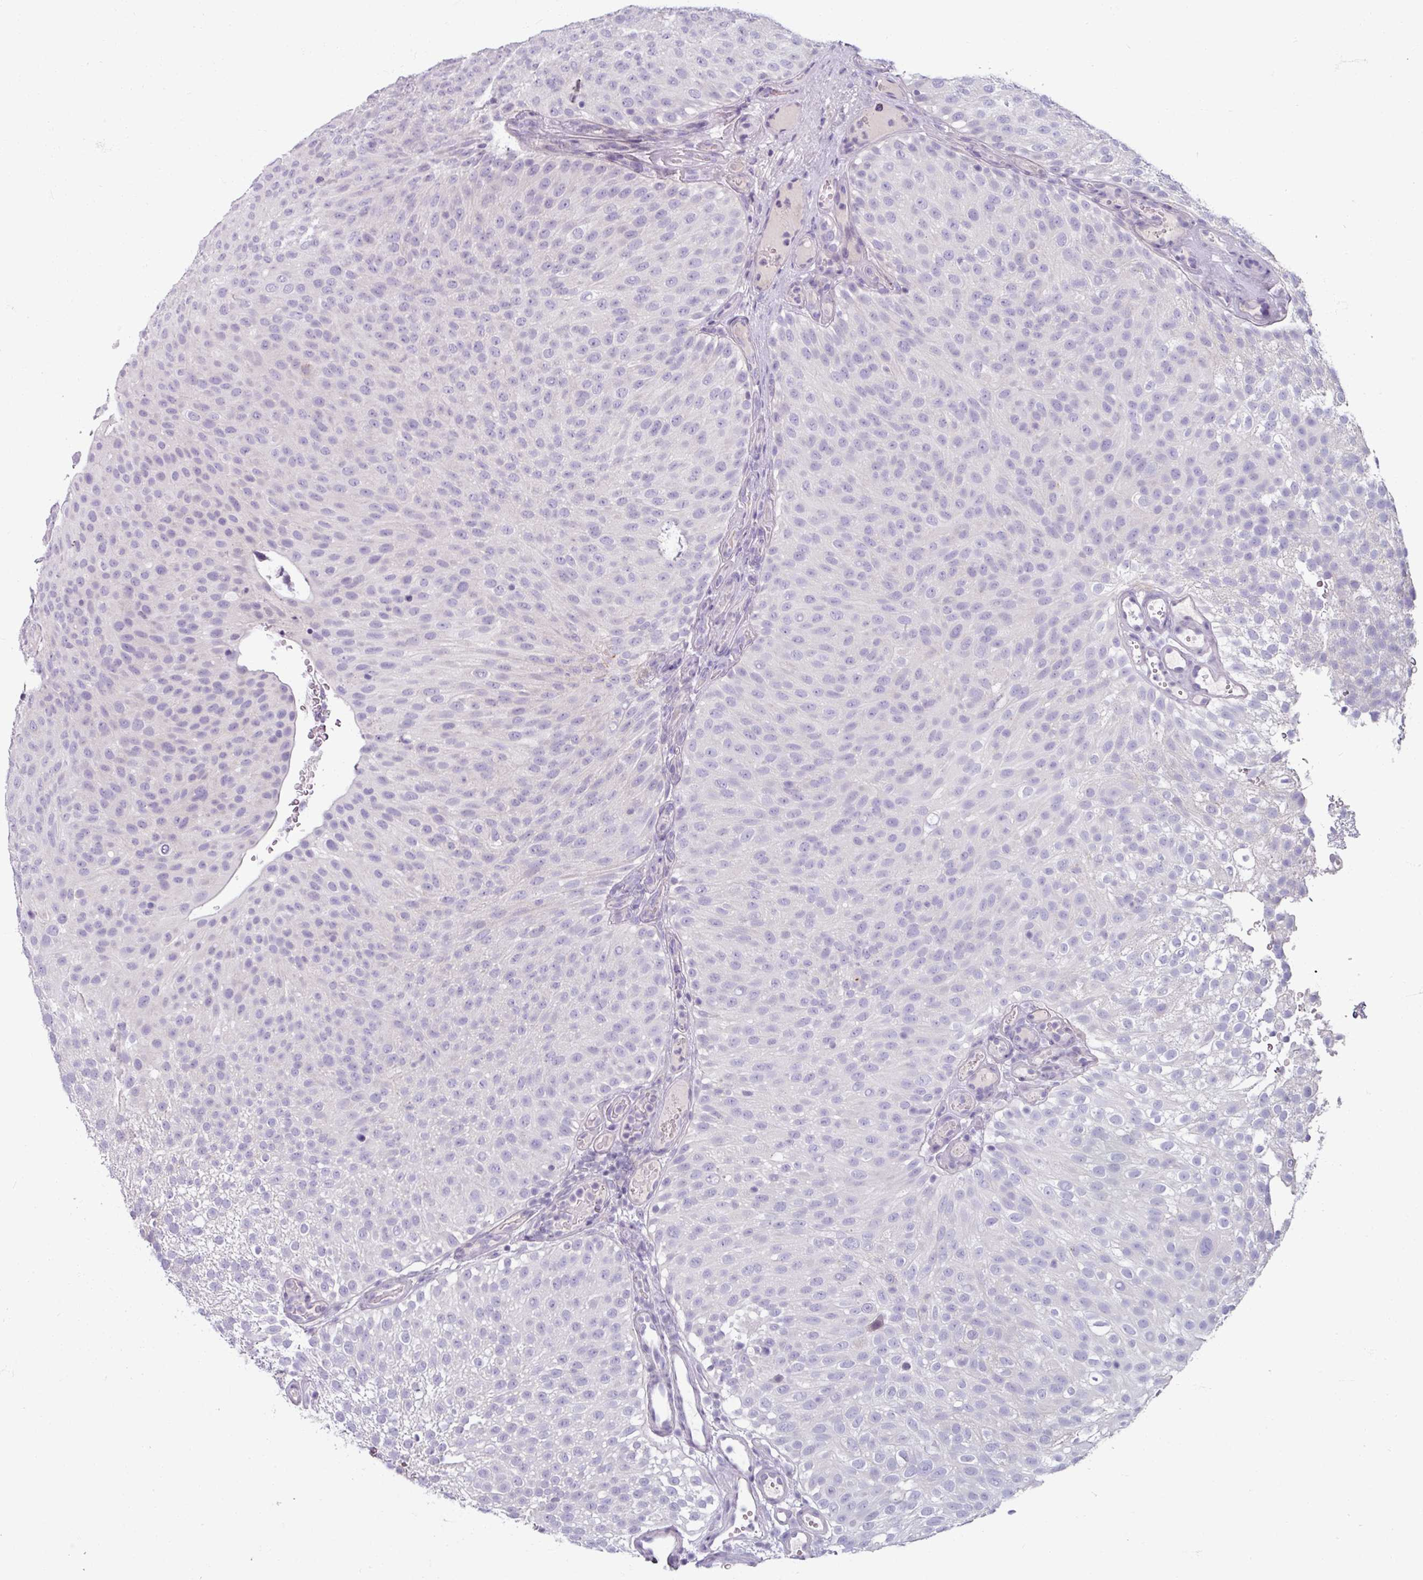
{"staining": {"intensity": "negative", "quantity": "none", "location": "none"}, "tissue": "urothelial cancer", "cell_type": "Tumor cells", "image_type": "cancer", "snomed": [{"axis": "morphology", "description": "Urothelial carcinoma, Low grade"}, {"axis": "topography", "description": "Urinary bladder"}], "caption": "Urothelial cancer stained for a protein using immunohistochemistry shows no expression tumor cells.", "gene": "SMIM11", "patient": {"sex": "male", "age": 78}}